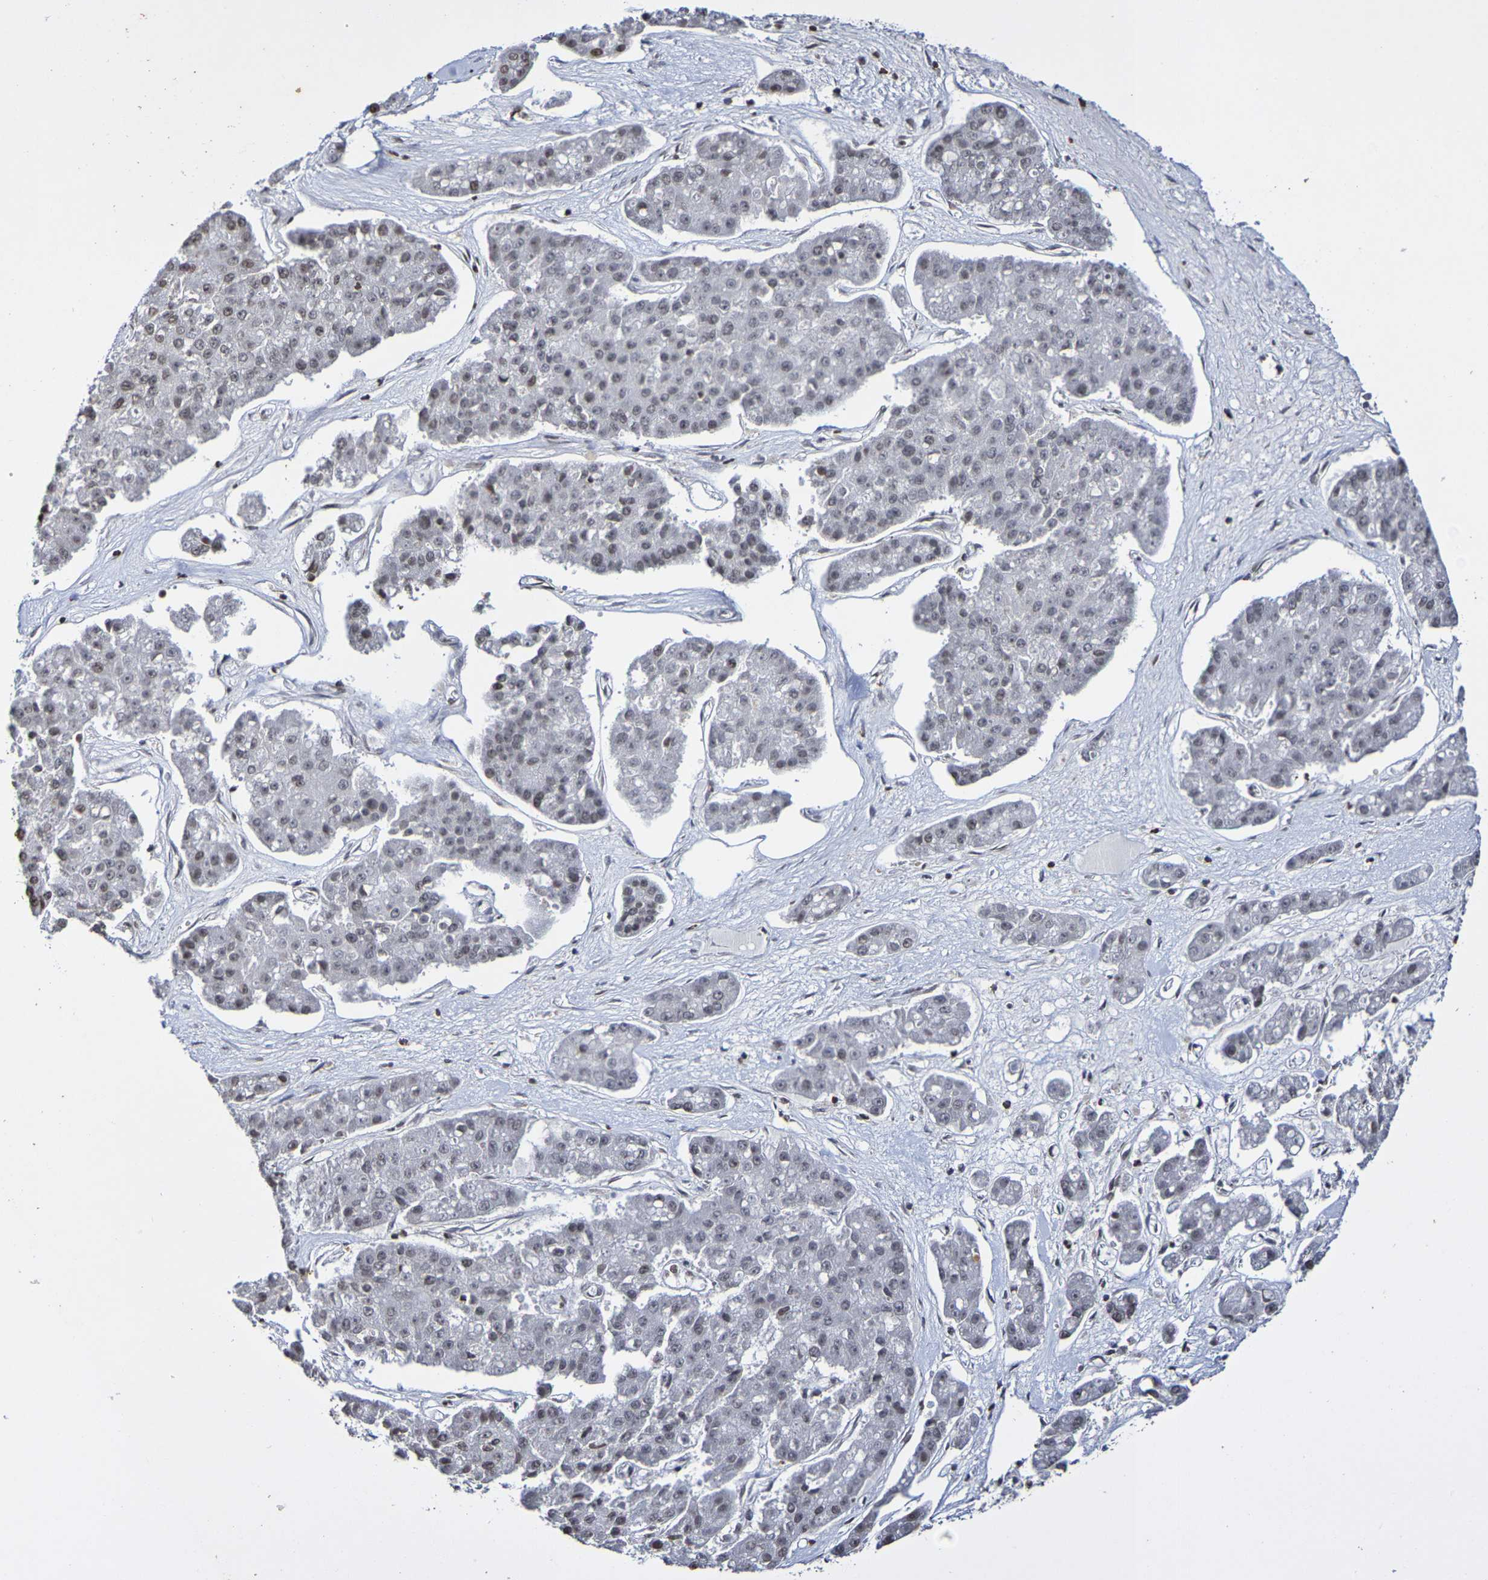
{"staining": {"intensity": "weak", "quantity": "<25%", "location": "nuclear"}, "tissue": "pancreatic cancer", "cell_type": "Tumor cells", "image_type": "cancer", "snomed": [{"axis": "morphology", "description": "Adenocarcinoma, NOS"}, {"axis": "topography", "description": "Pancreas"}], "caption": "This is a photomicrograph of immunohistochemistry (IHC) staining of pancreatic cancer, which shows no positivity in tumor cells.", "gene": "ATF4", "patient": {"sex": "male", "age": 50}}